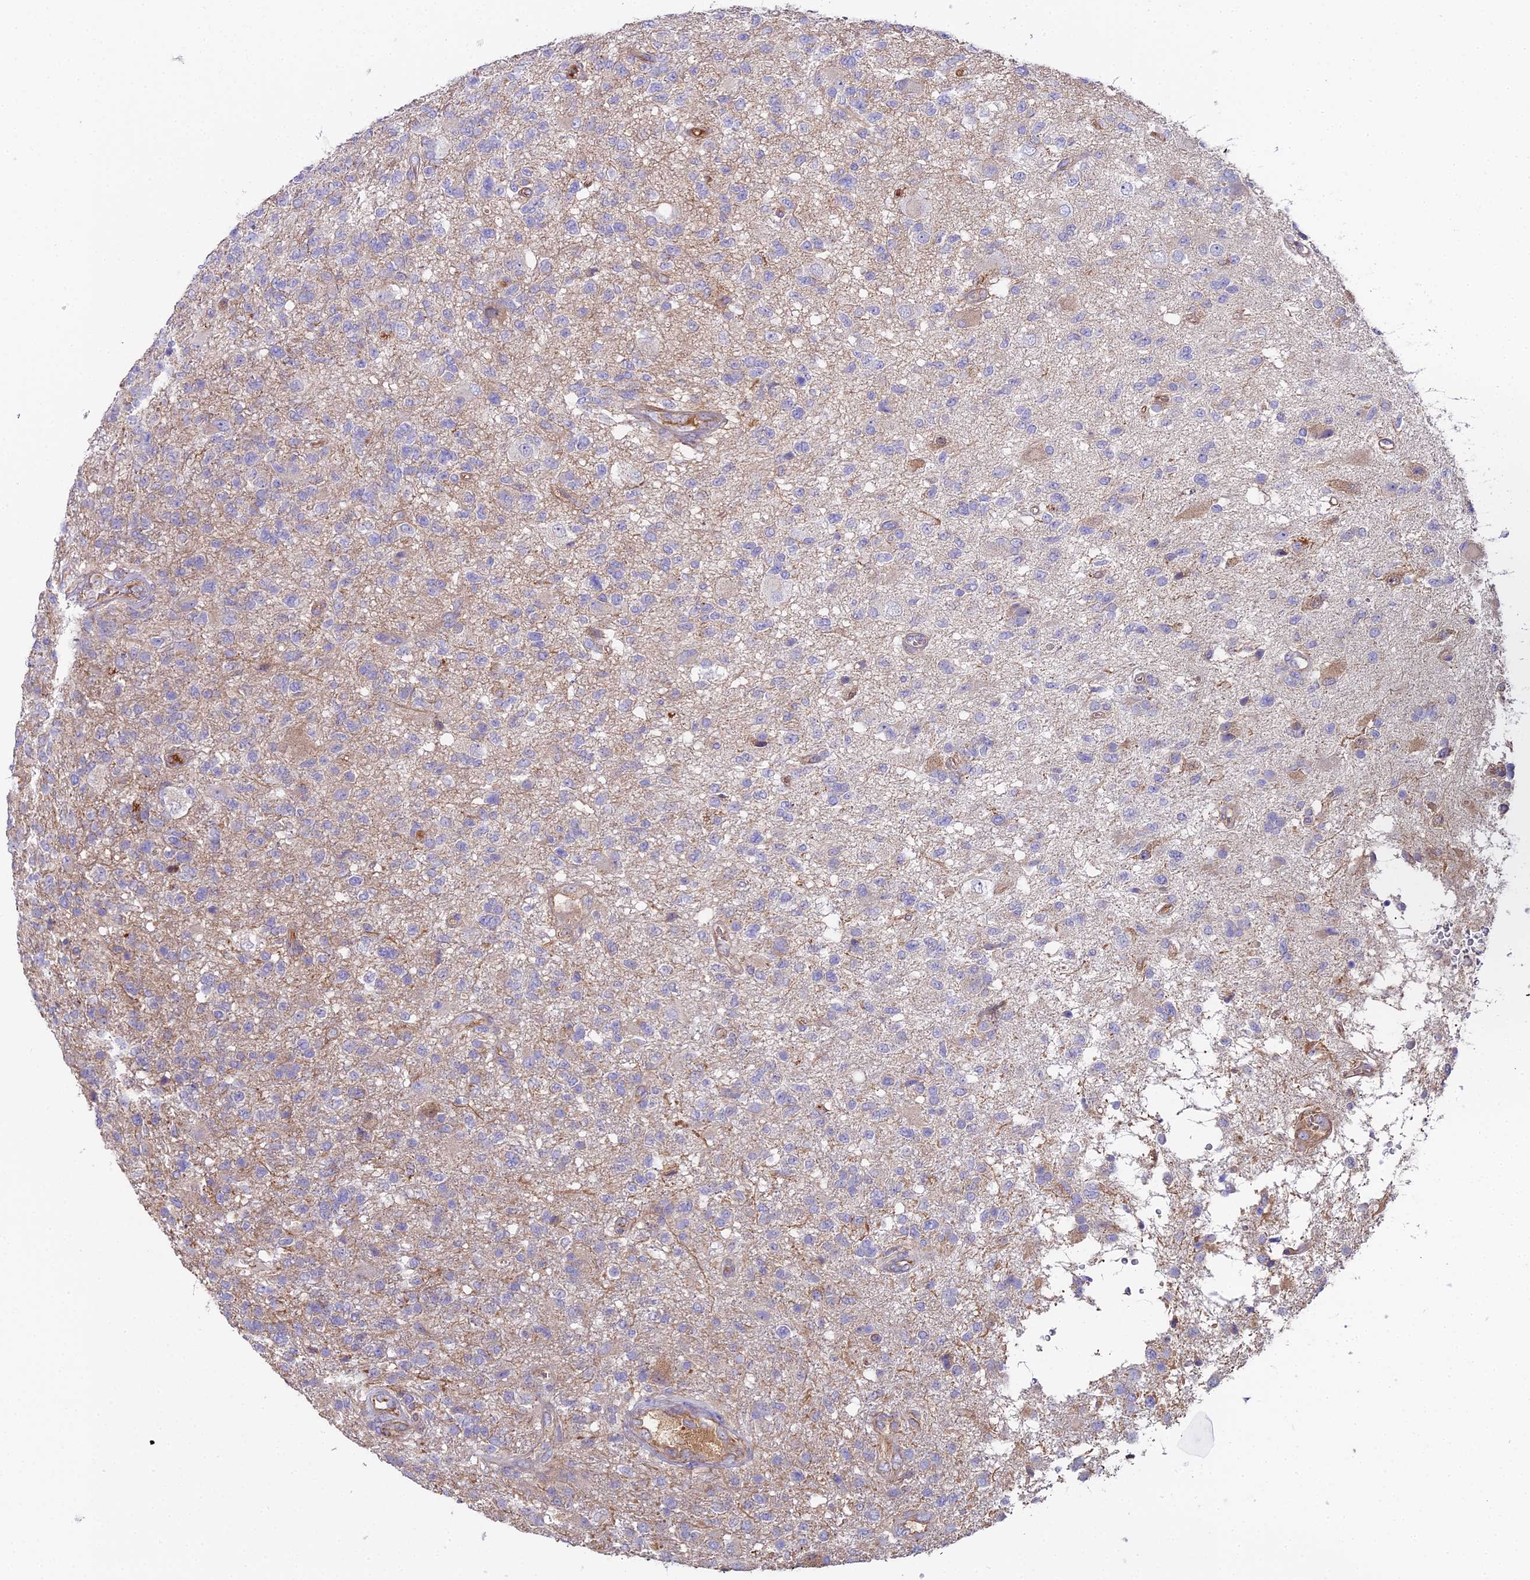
{"staining": {"intensity": "negative", "quantity": "none", "location": "none"}, "tissue": "glioma", "cell_type": "Tumor cells", "image_type": "cancer", "snomed": [{"axis": "morphology", "description": "Glioma, malignant, High grade"}, {"axis": "topography", "description": "Brain"}], "caption": "An immunohistochemistry image of malignant glioma (high-grade) is shown. There is no staining in tumor cells of malignant glioma (high-grade).", "gene": "BEX4", "patient": {"sex": "male", "age": 56}}